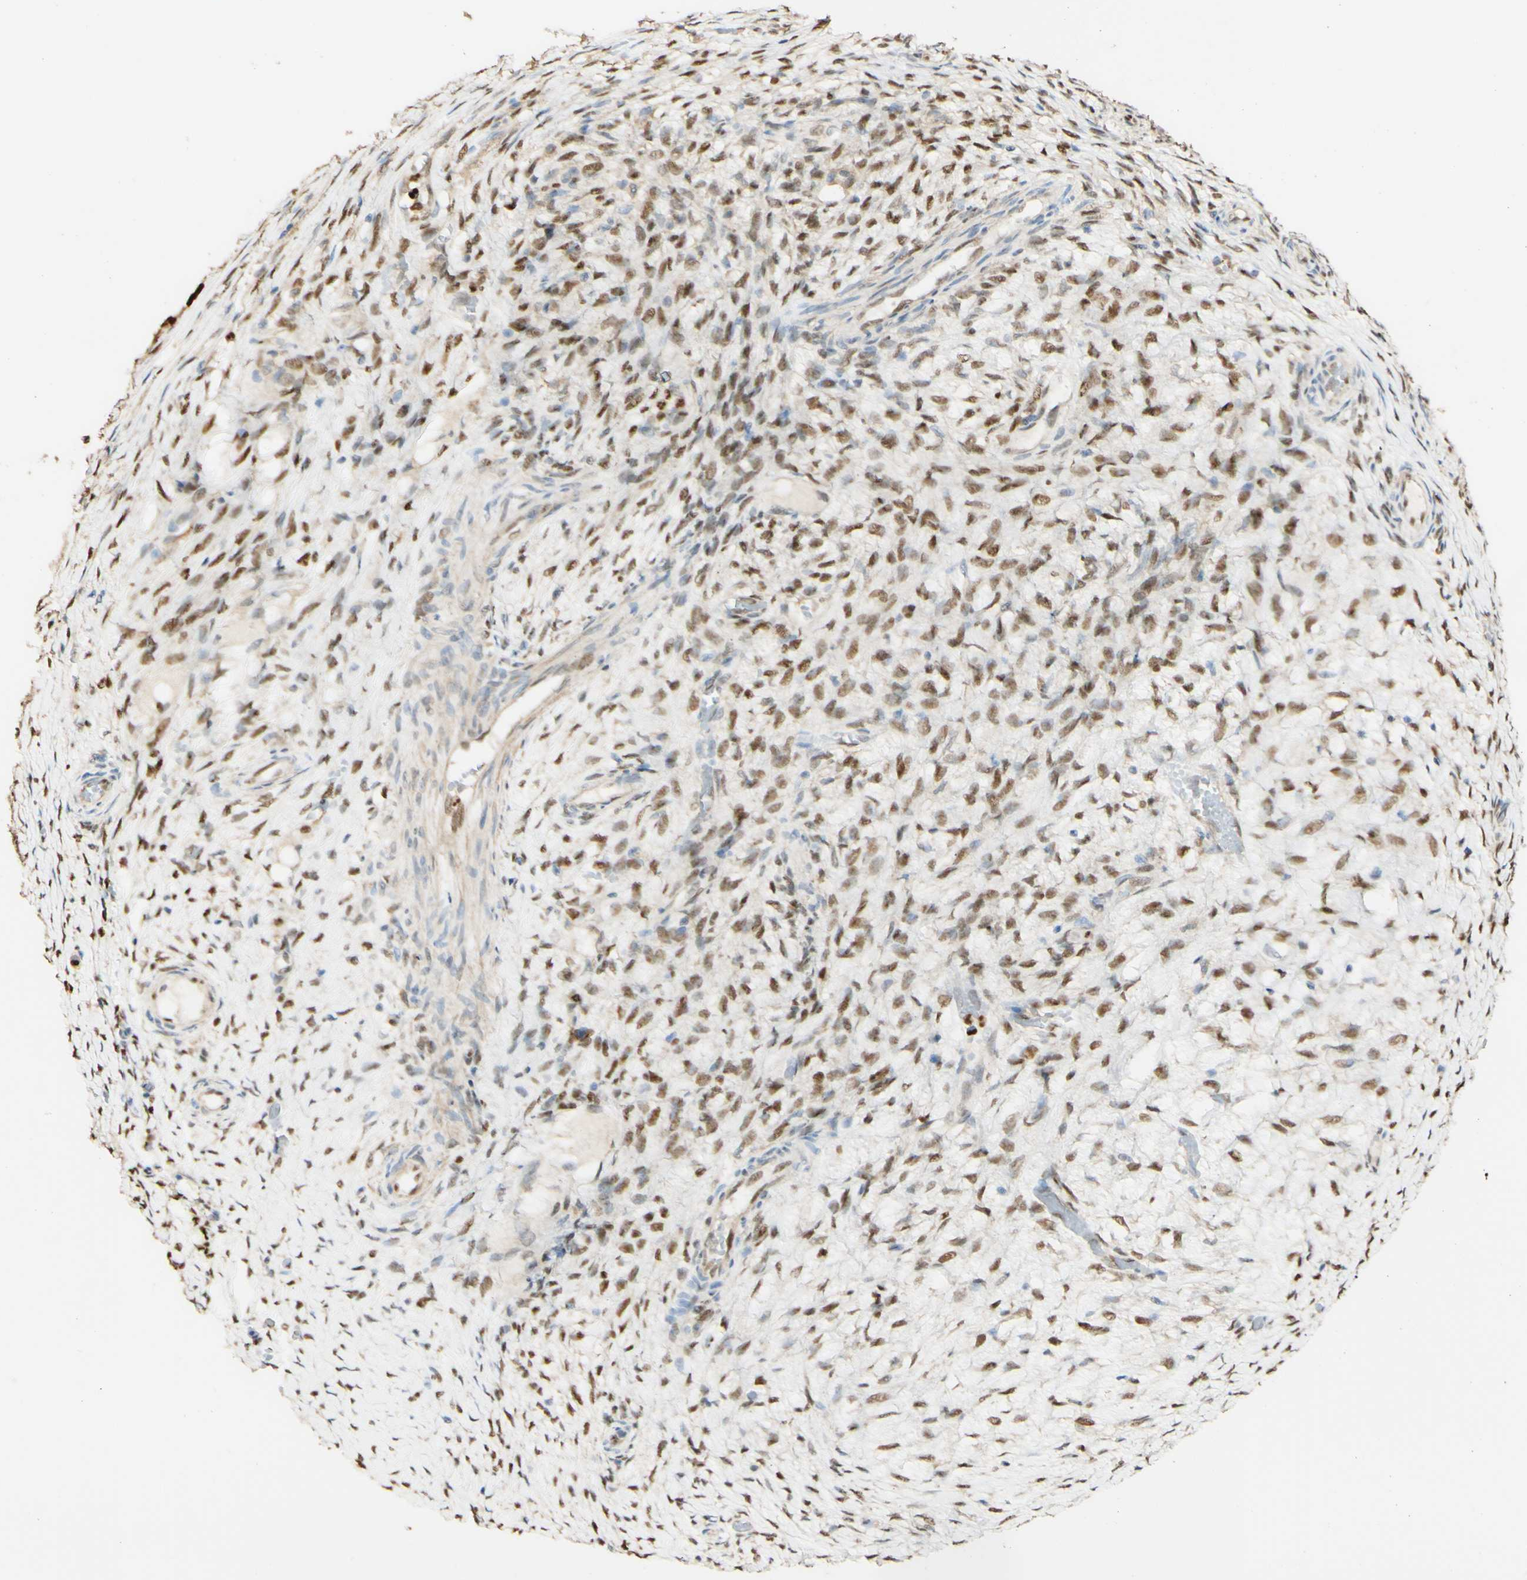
{"staining": {"intensity": "strong", "quantity": ">75%", "location": "nuclear"}, "tissue": "ovarian cancer", "cell_type": "Tumor cells", "image_type": "cancer", "snomed": [{"axis": "morphology", "description": "Cystadenocarcinoma, mucinous, NOS"}, {"axis": "topography", "description": "Ovary"}], "caption": "Immunohistochemistry (IHC) (DAB) staining of mucinous cystadenocarcinoma (ovarian) shows strong nuclear protein expression in approximately >75% of tumor cells.", "gene": "MAP3K4", "patient": {"sex": "female", "age": 80}}